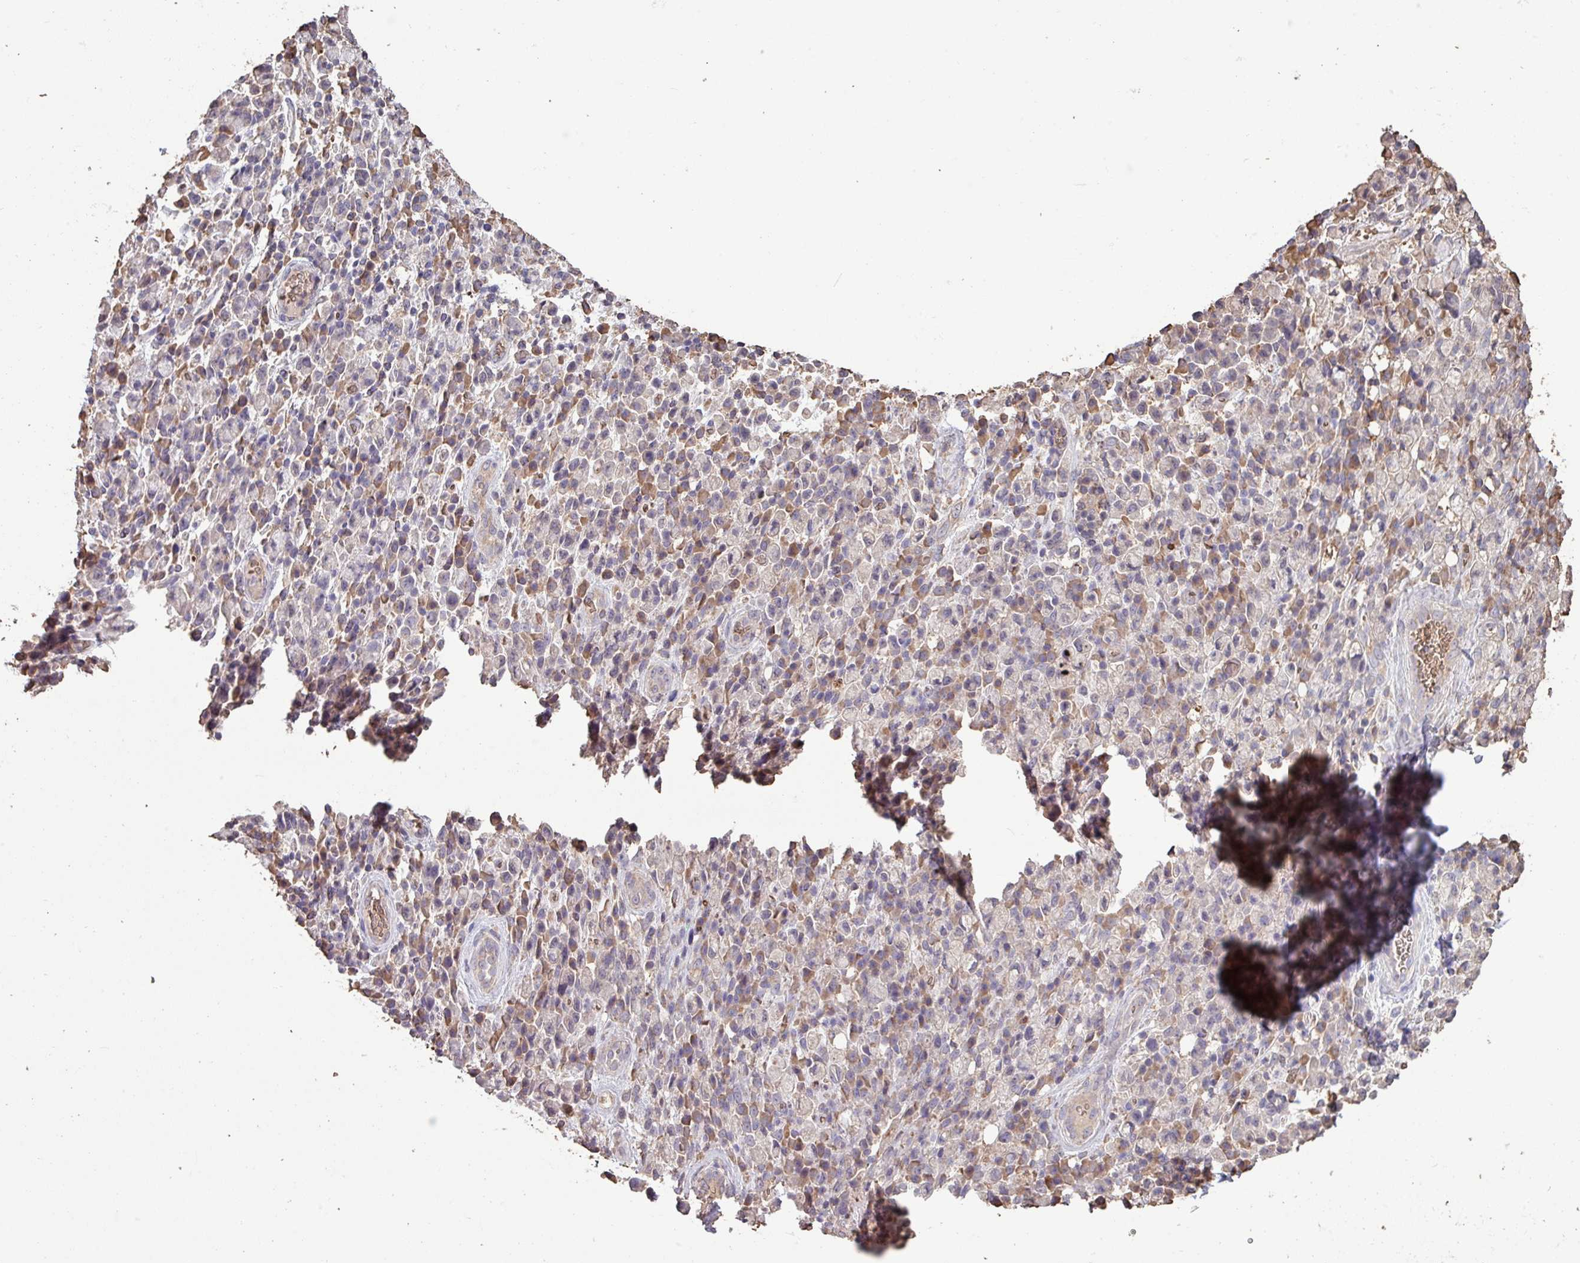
{"staining": {"intensity": "weak", "quantity": "25%-75%", "location": "cytoplasmic/membranous"}, "tissue": "stomach cancer", "cell_type": "Tumor cells", "image_type": "cancer", "snomed": [{"axis": "morphology", "description": "Adenocarcinoma, NOS"}, {"axis": "topography", "description": "Stomach"}], "caption": "DAB immunohistochemical staining of stomach cancer (adenocarcinoma) exhibits weak cytoplasmic/membranous protein expression in about 25%-75% of tumor cells.", "gene": "CAMK2B", "patient": {"sex": "male", "age": 77}}